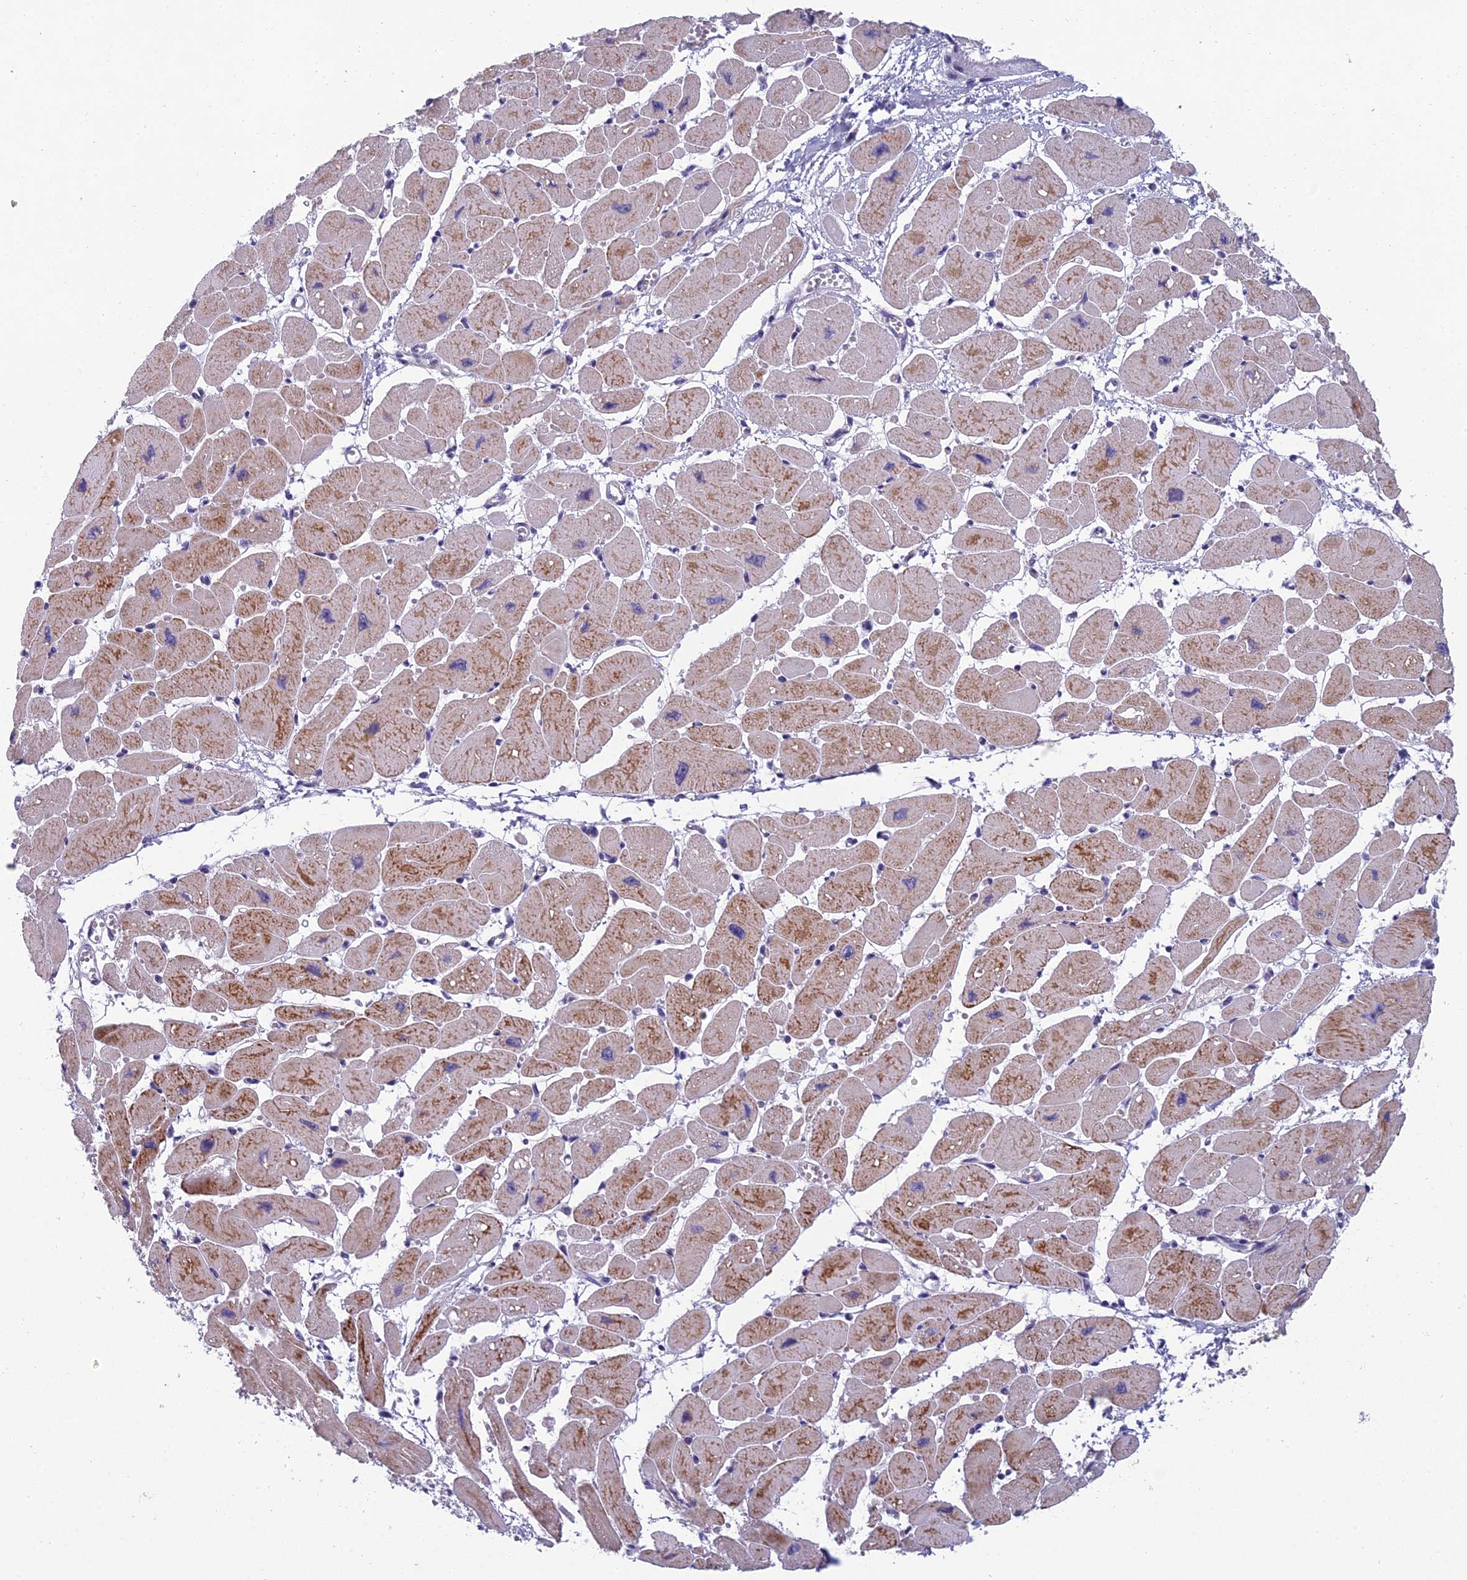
{"staining": {"intensity": "moderate", "quantity": "<25%", "location": "cytoplasmic/membranous"}, "tissue": "heart muscle", "cell_type": "Cardiomyocytes", "image_type": "normal", "snomed": [{"axis": "morphology", "description": "Normal tissue, NOS"}, {"axis": "topography", "description": "Heart"}], "caption": "Immunohistochemical staining of normal human heart muscle shows moderate cytoplasmic/membranous protein expression in approximately <25% of cardiomyocytes.", "gene": "RGS17", "patient": {"sex": "female", "age": 54}}